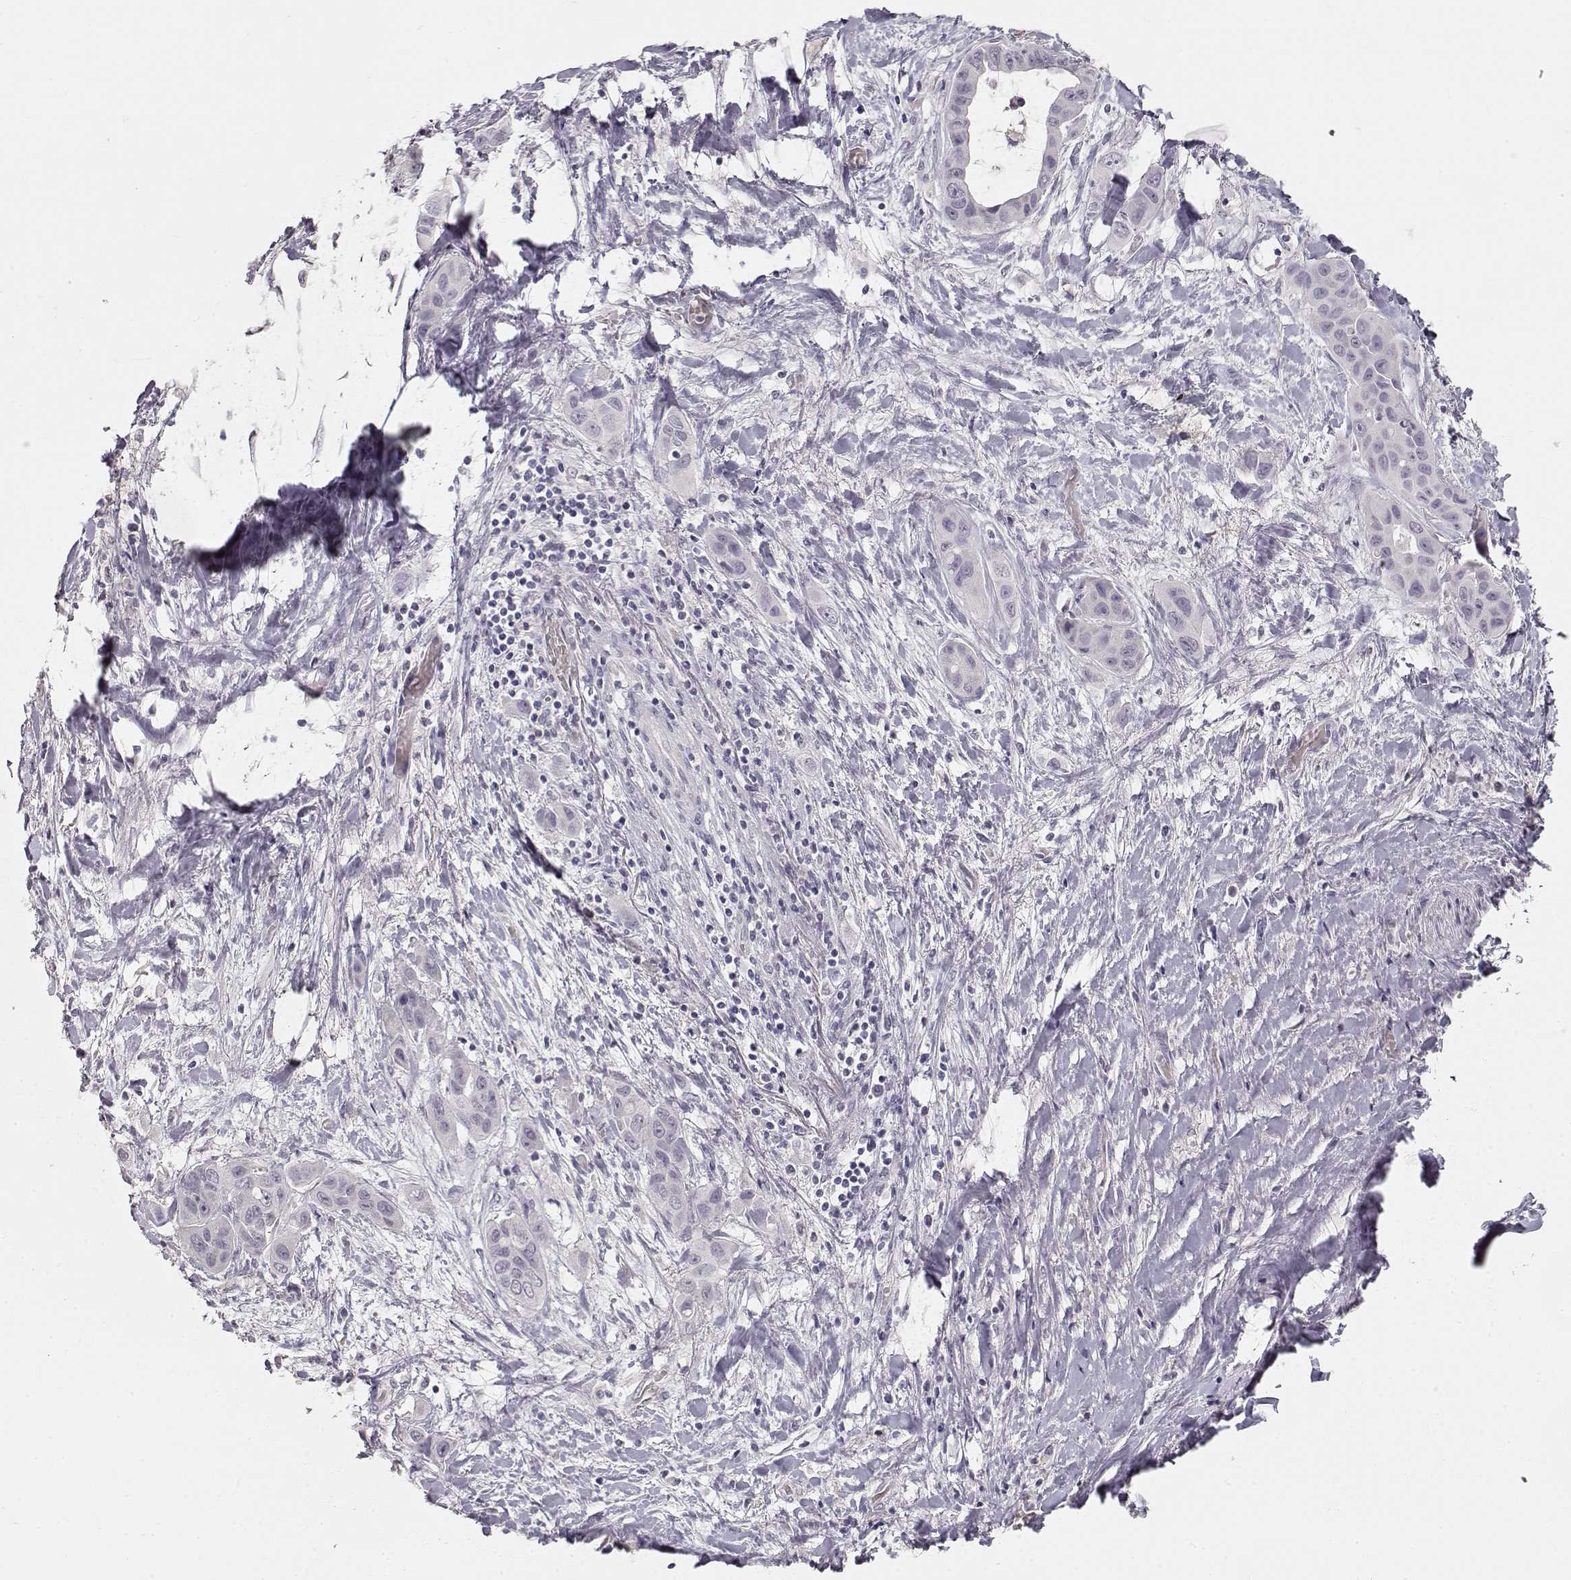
{"staining": {"intensity": "negative", "quantity": "none", "location": "none"}, "tissue": "liver cancer", "cell_type": "Tumor cells", "image_type": "cancer", "snomed": [{"axis": "morphology", "description": "Cholangiocarcinoma"}, {"axis": "topography", "description": "Liver"}], "caption": "High magnification brightfield microscopy of liver cholangiocarcinoma stained with DAB (brown) and counterstained with hematoxylin (blue): tumor cells show no significant expression.", "gene": "TPH2", "patient": {"sex": "female", "age": 52}}